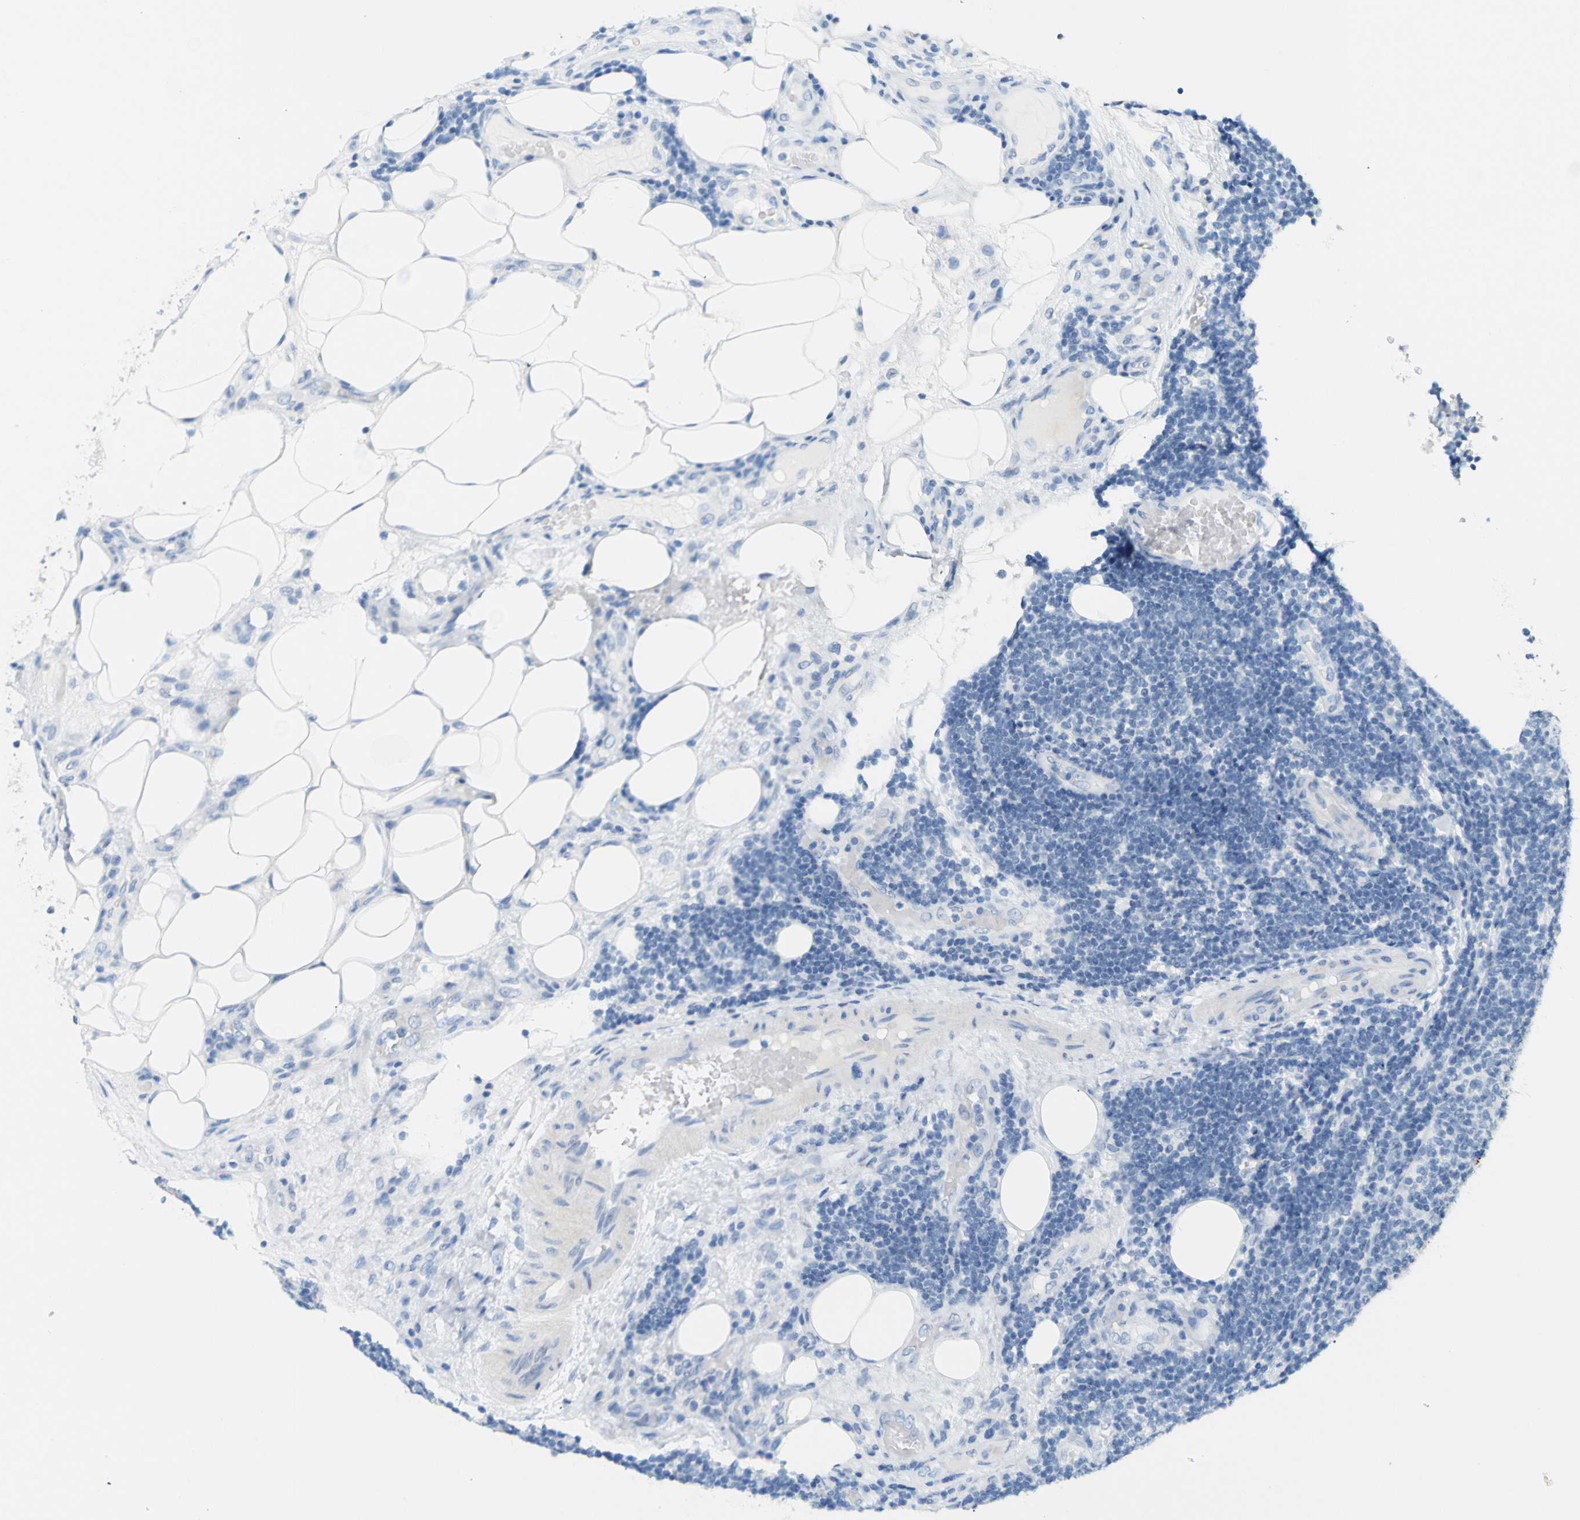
{"staining": {"intensity": "negative", "quantity": "none", "location": "none"}, "tissue": "lymphoma", "cell_type": "Tumor cells", "image_type": "cancer", "snomed": [{"axis": "morphology", "description": "Malignant lymphoma, non-Hodgkin's type, Low grade"}, {"axis": "topography", "description": "Lymph node"}], "caption": "Micrograph shows no significant protein expression in tumor cells of malignant lymphoma, non-Hodgkin's type (low-grade).", "gene": "OPN1SW", "patient": {"sex": "male", "age": 83}}